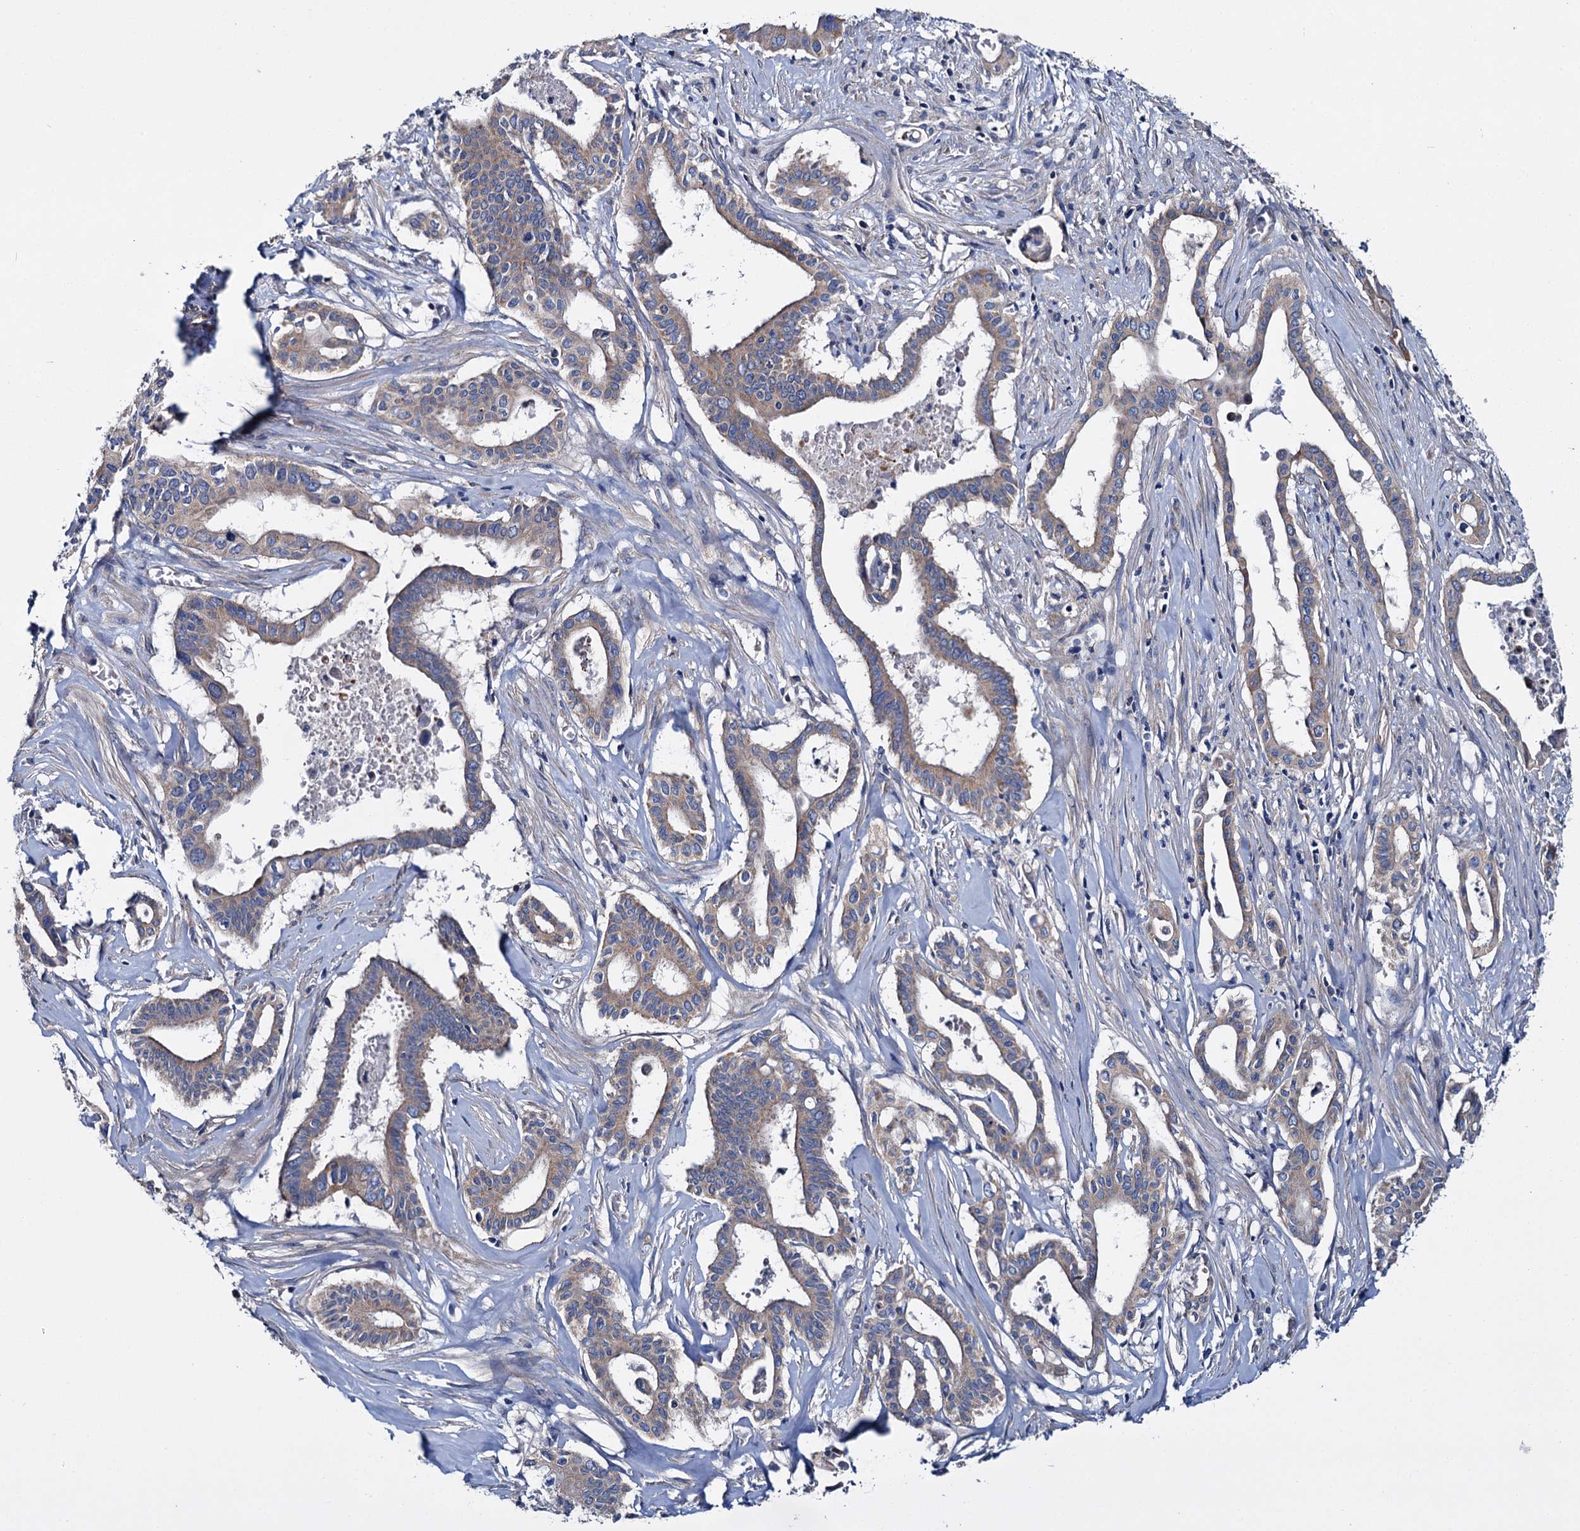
{"staining": {"intensity": "moderate", "quantity": ">75%", "location": "cytoplasmic/membranous"}, "tissue": "pancreatic cancer", "cell_type": "Tumor cells", "image_type": "cancer", "snomed": [{"axis": "morphology", "description": "Adenocarcinoma, NOS"}, {"axis": "topography", "description": "Pancreas"}], "caption": "Protein expression analysis of human pancreatic adenocarcinoma reveals moderate cytoplasmic/membranous expression in about >75% of tumor cells.", "gene": "CEP295", "patient": {"sex": "female", "age": 77}}